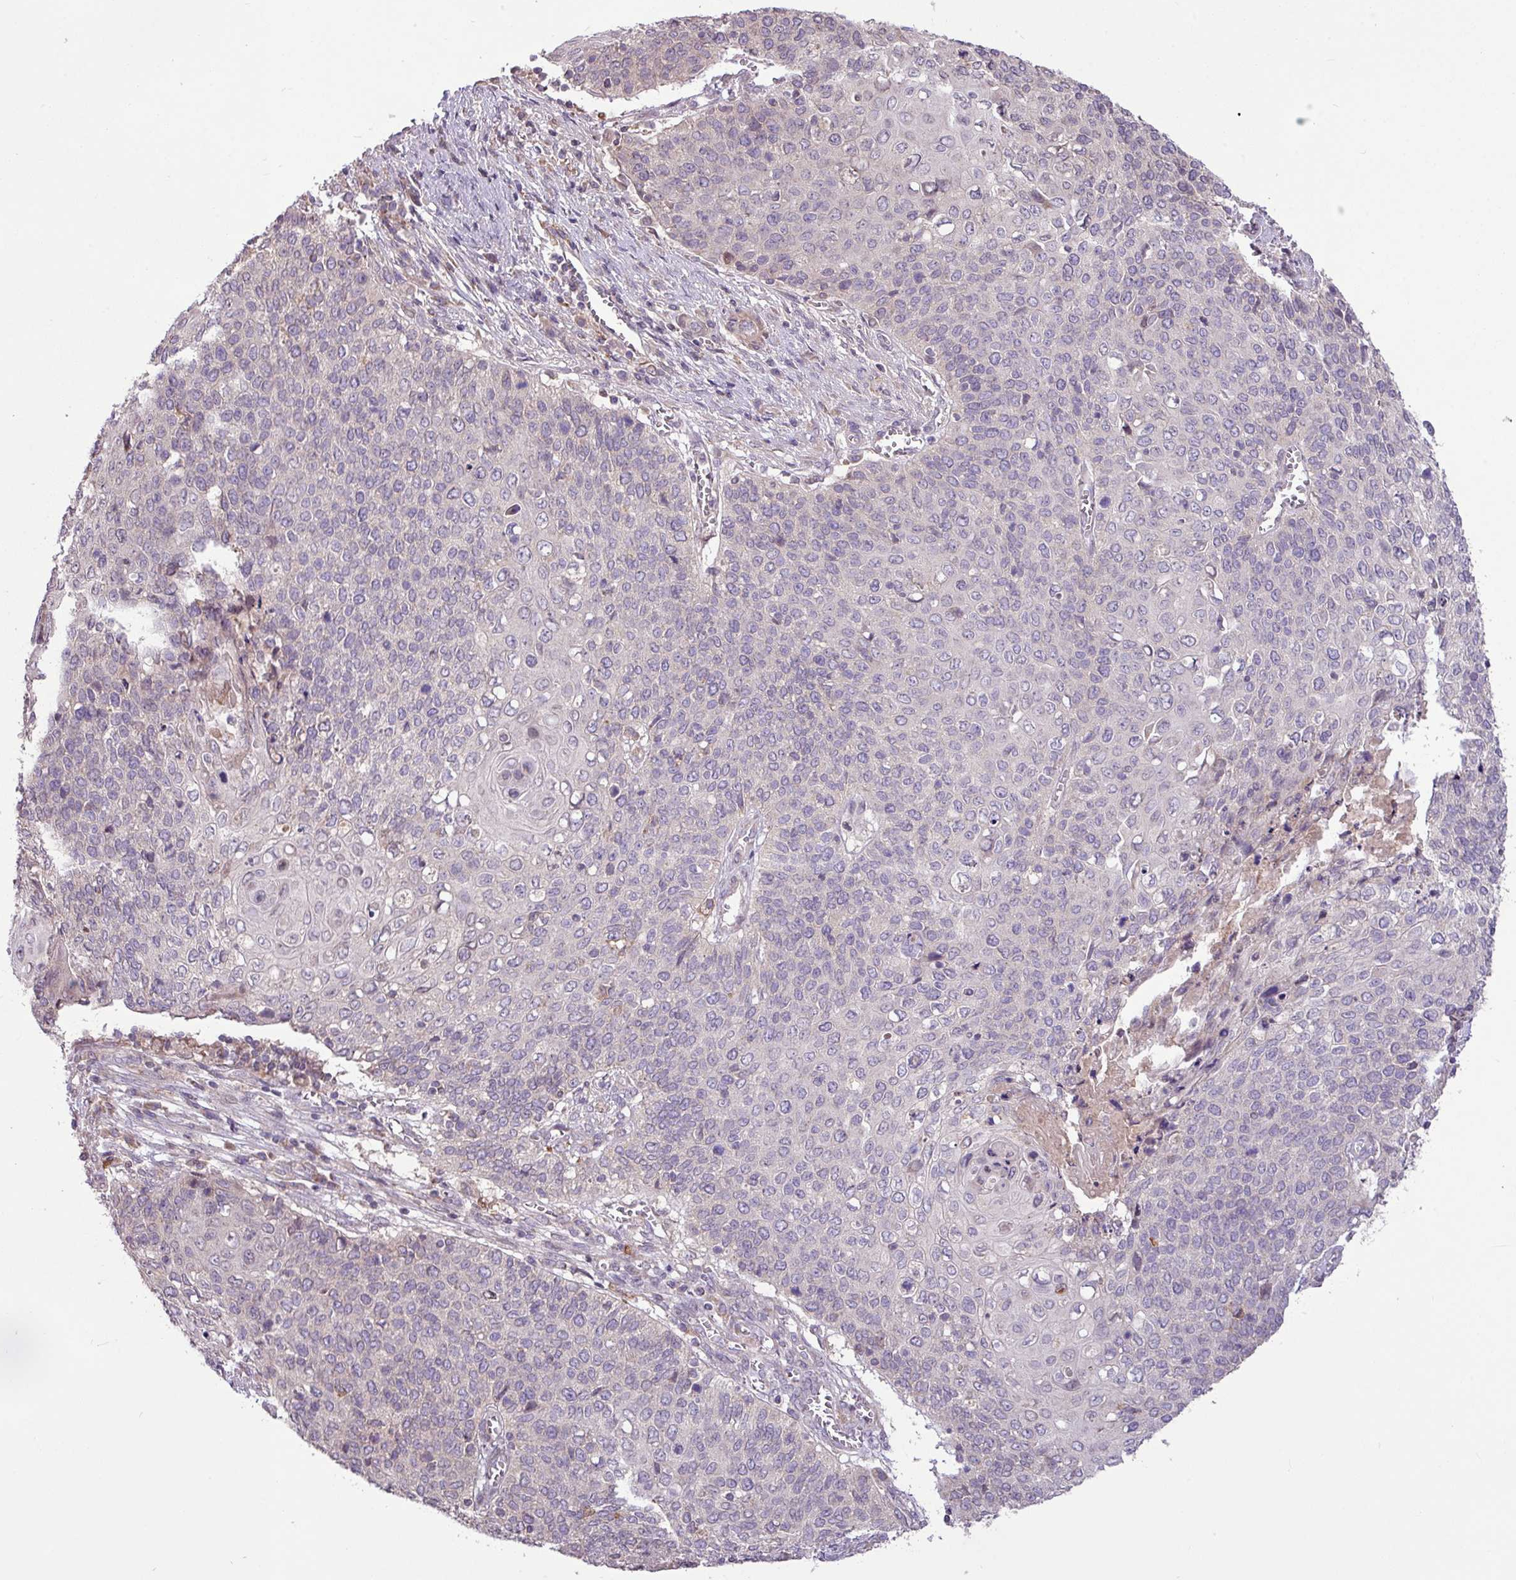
{"staining": {"intensity": "negative", "quantity": "none", "location": "none"}, "tissue": "cervical cancer", "cell_type": "Tumor cells", "image_type": "cancer", "snomed": [{"axis": "morphology", "description": "Squamous cell carcinoma, NOS"}, {"axis": "topography", "description": "Cervix"}], "caption": "Tumor cells are negative for brown protein staining in cervical cancer. (DAB (3,3'-diaminobenzidine) immunohistochemistry, high magnification).", "gene": "ARHGEF25", "patient": {"sex": "female", "age": 39}}